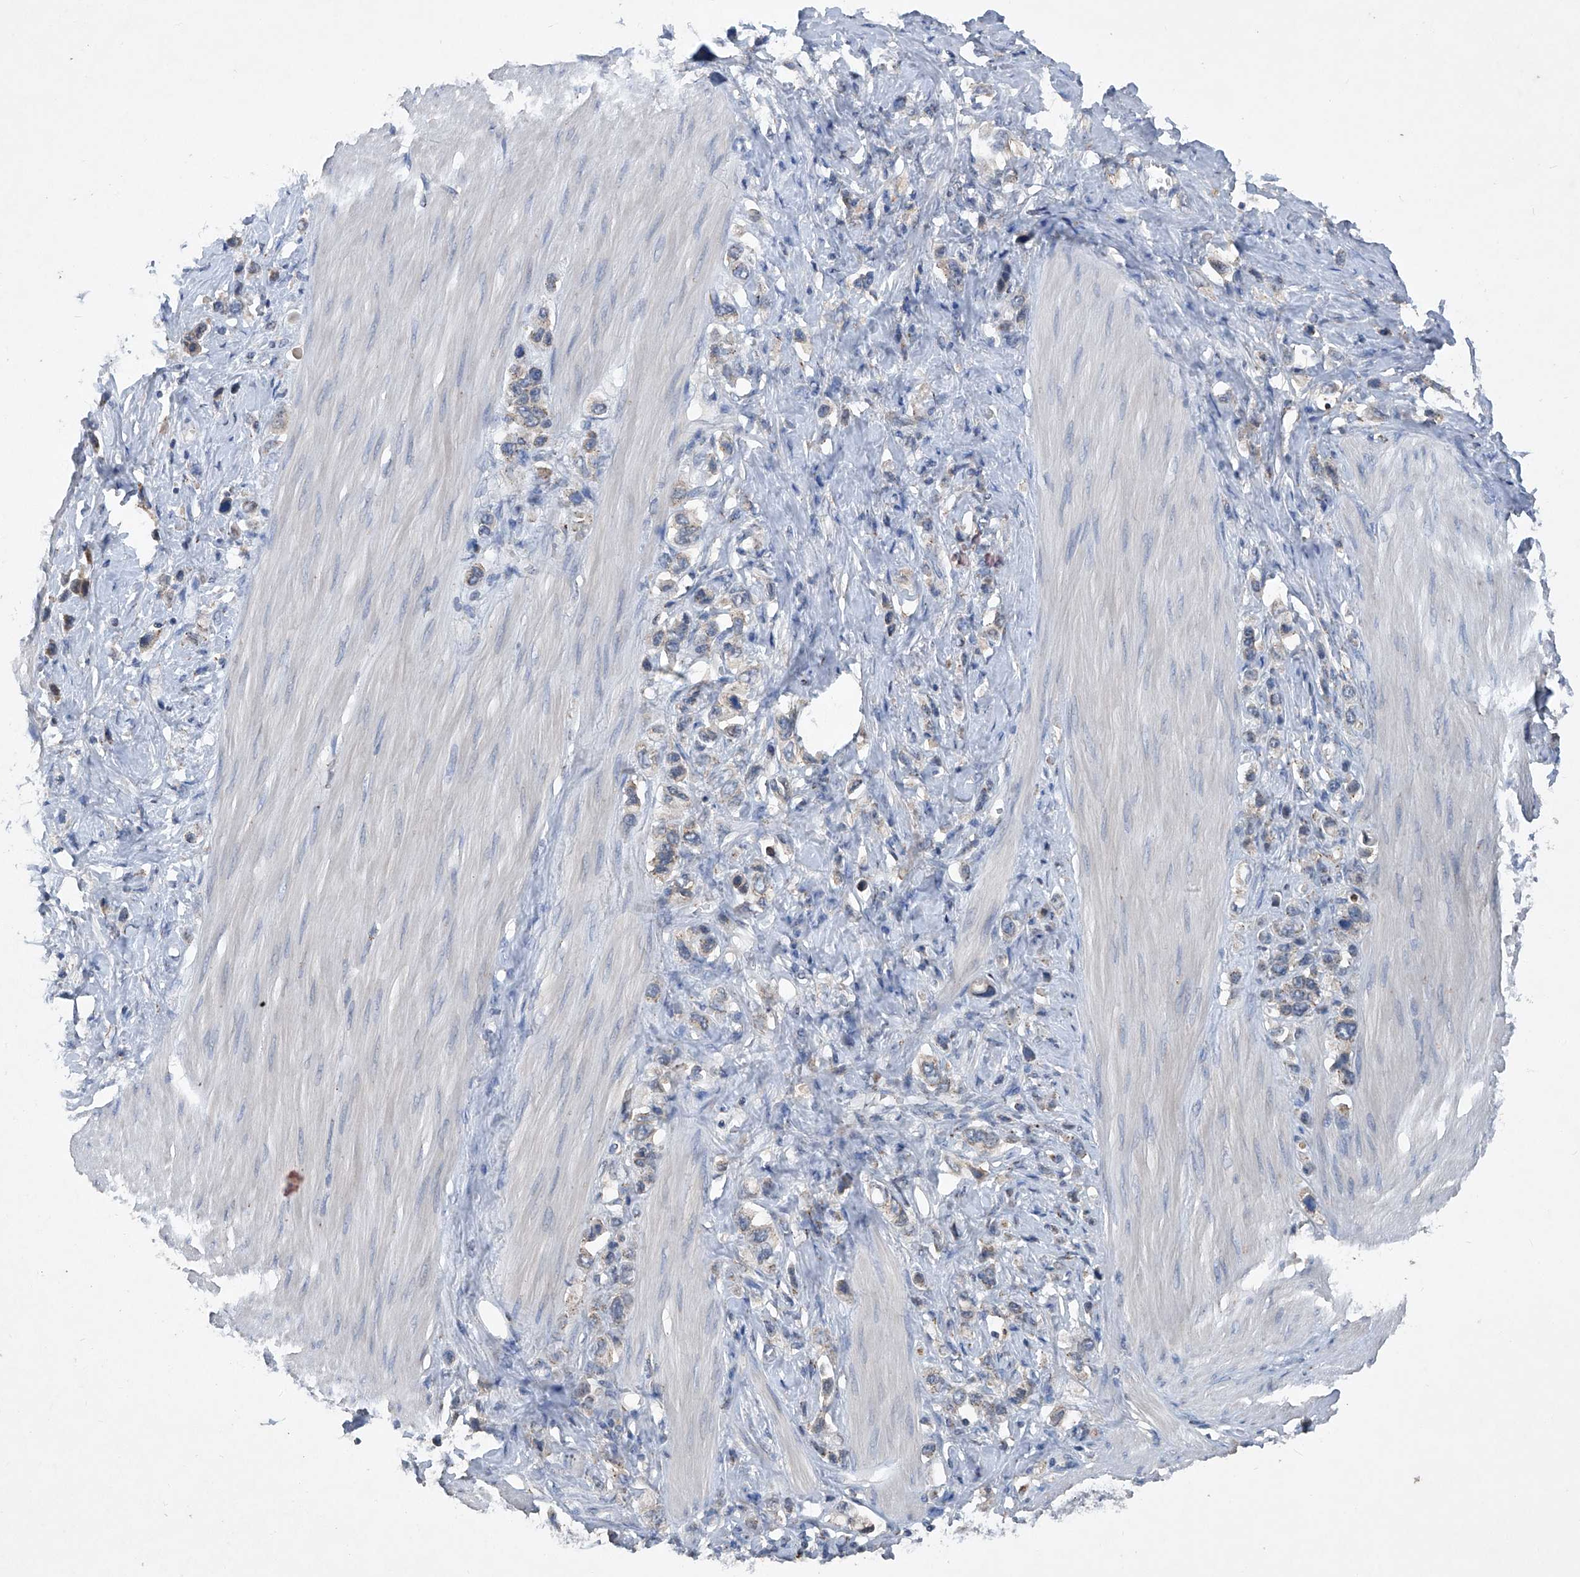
{"staining": {"intensity": "negative", "quantity": "none", "location": "none"}, "tissue": "stomach cancer", "cell_type": "Tumor cells", "image_type": "cancer", "snomed": [{"axis": "morphology", "description": "Adenocarcinoma, NOS"}, {"axis": "topography", "description": "Stomach"}], "caption": "Tumor cells show no significant staining in stomach adenocarcinoma.", "gene": "PCSK5", "patient": {"sex": "female", "age": 65}}